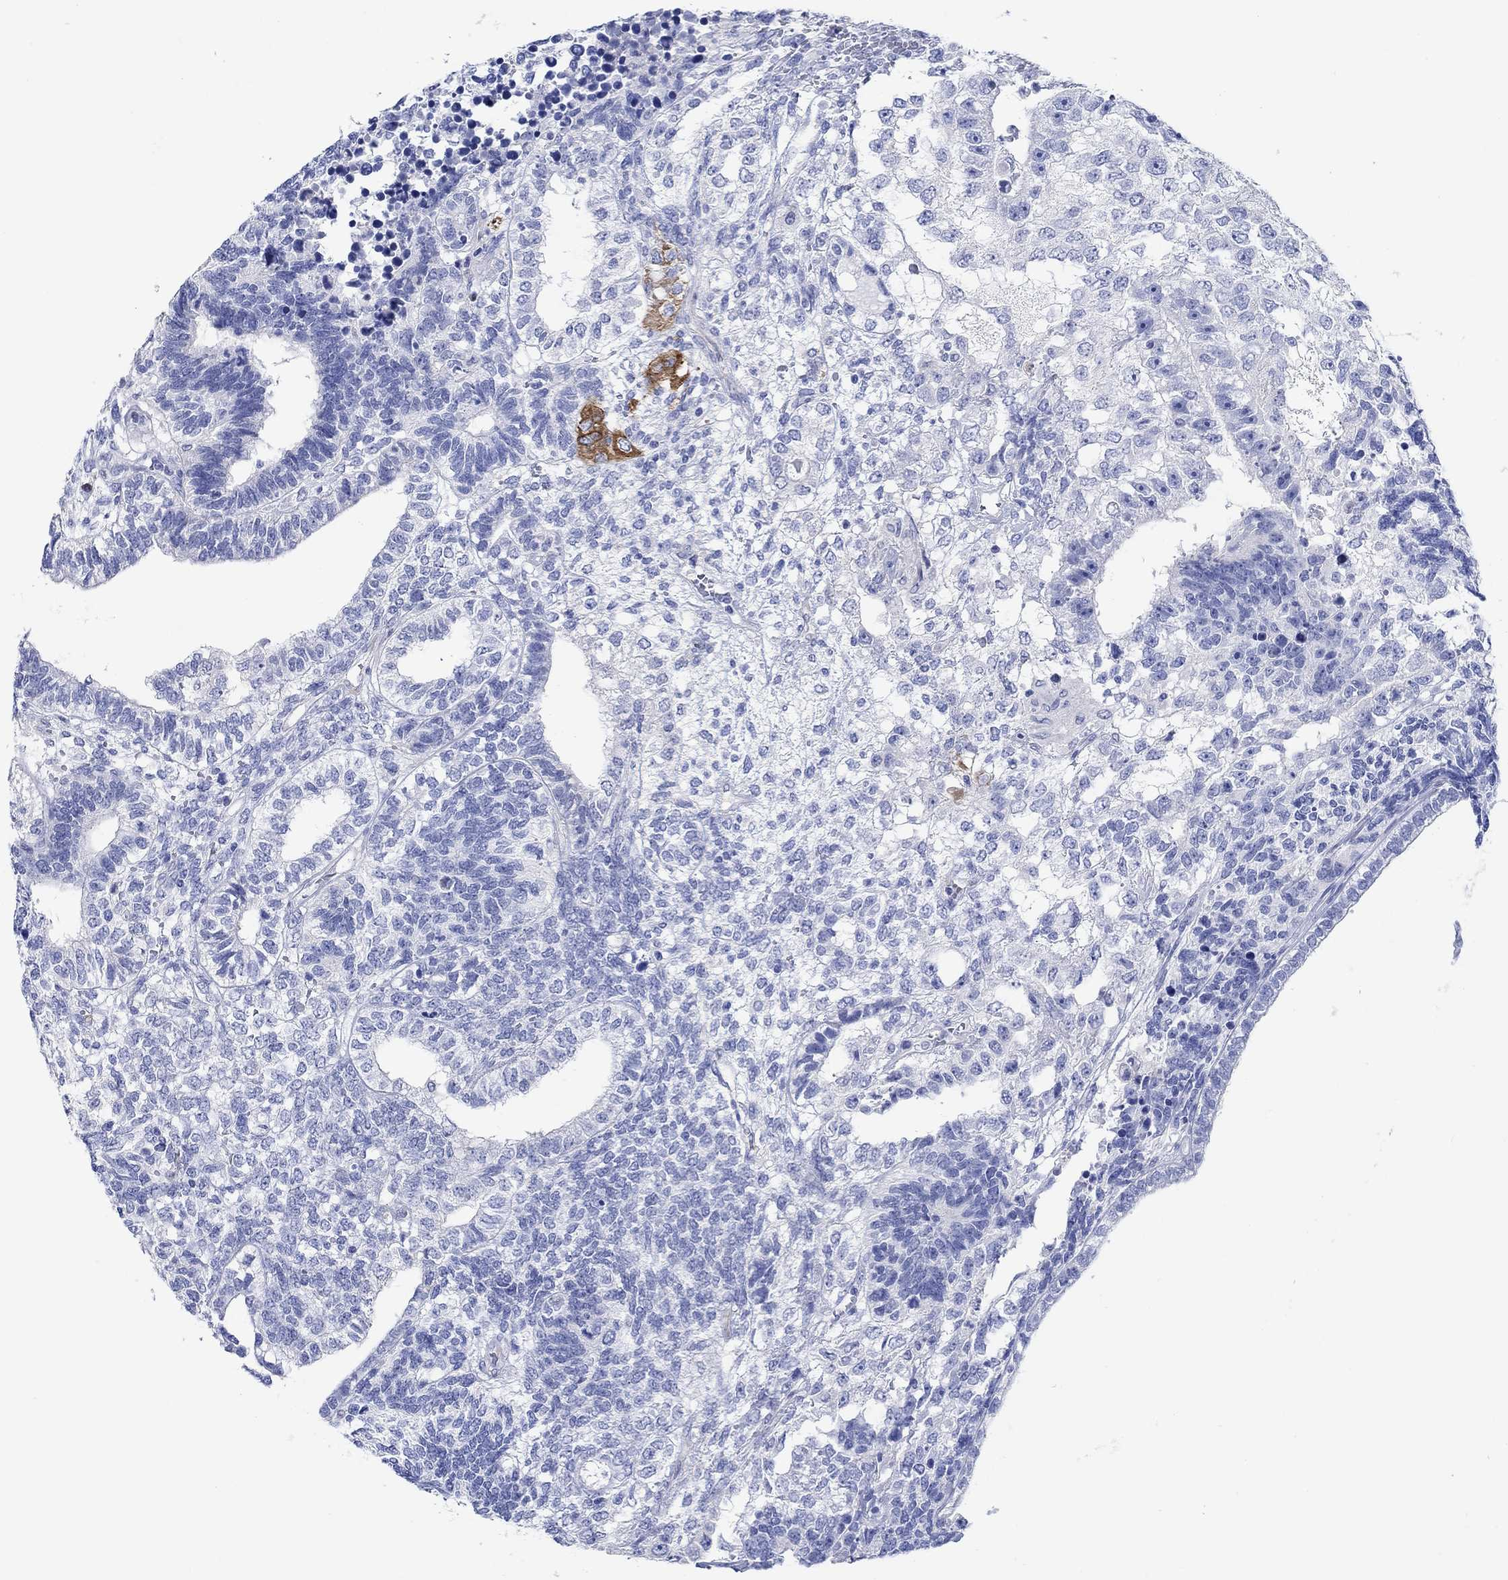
{"staining": {"intensity": "moderate", "quantity": "<25%", "location": "cytoplasmic/membranous"}, "tissue": "testis cancer", "cell_type": "Tumor cells", "image_type": "cancer", "snomed": [{"axis": "morphology", "description": "Seminoma, NOS"}, {"axis": "morphology", "description": "Carcinoma, Embryonal, NOS"}, {"axis": "topography", "description": "Testis"}], "caption": "Immunohistochemistry image of testis embryonal carcinoma stained for a protein (brown), which displays low levels of moderate cytoplasmic/membranous staining in about <25% of tumor cells.", "gene": "P2RY6", "patient": {"sex": "male", "age": 41}}